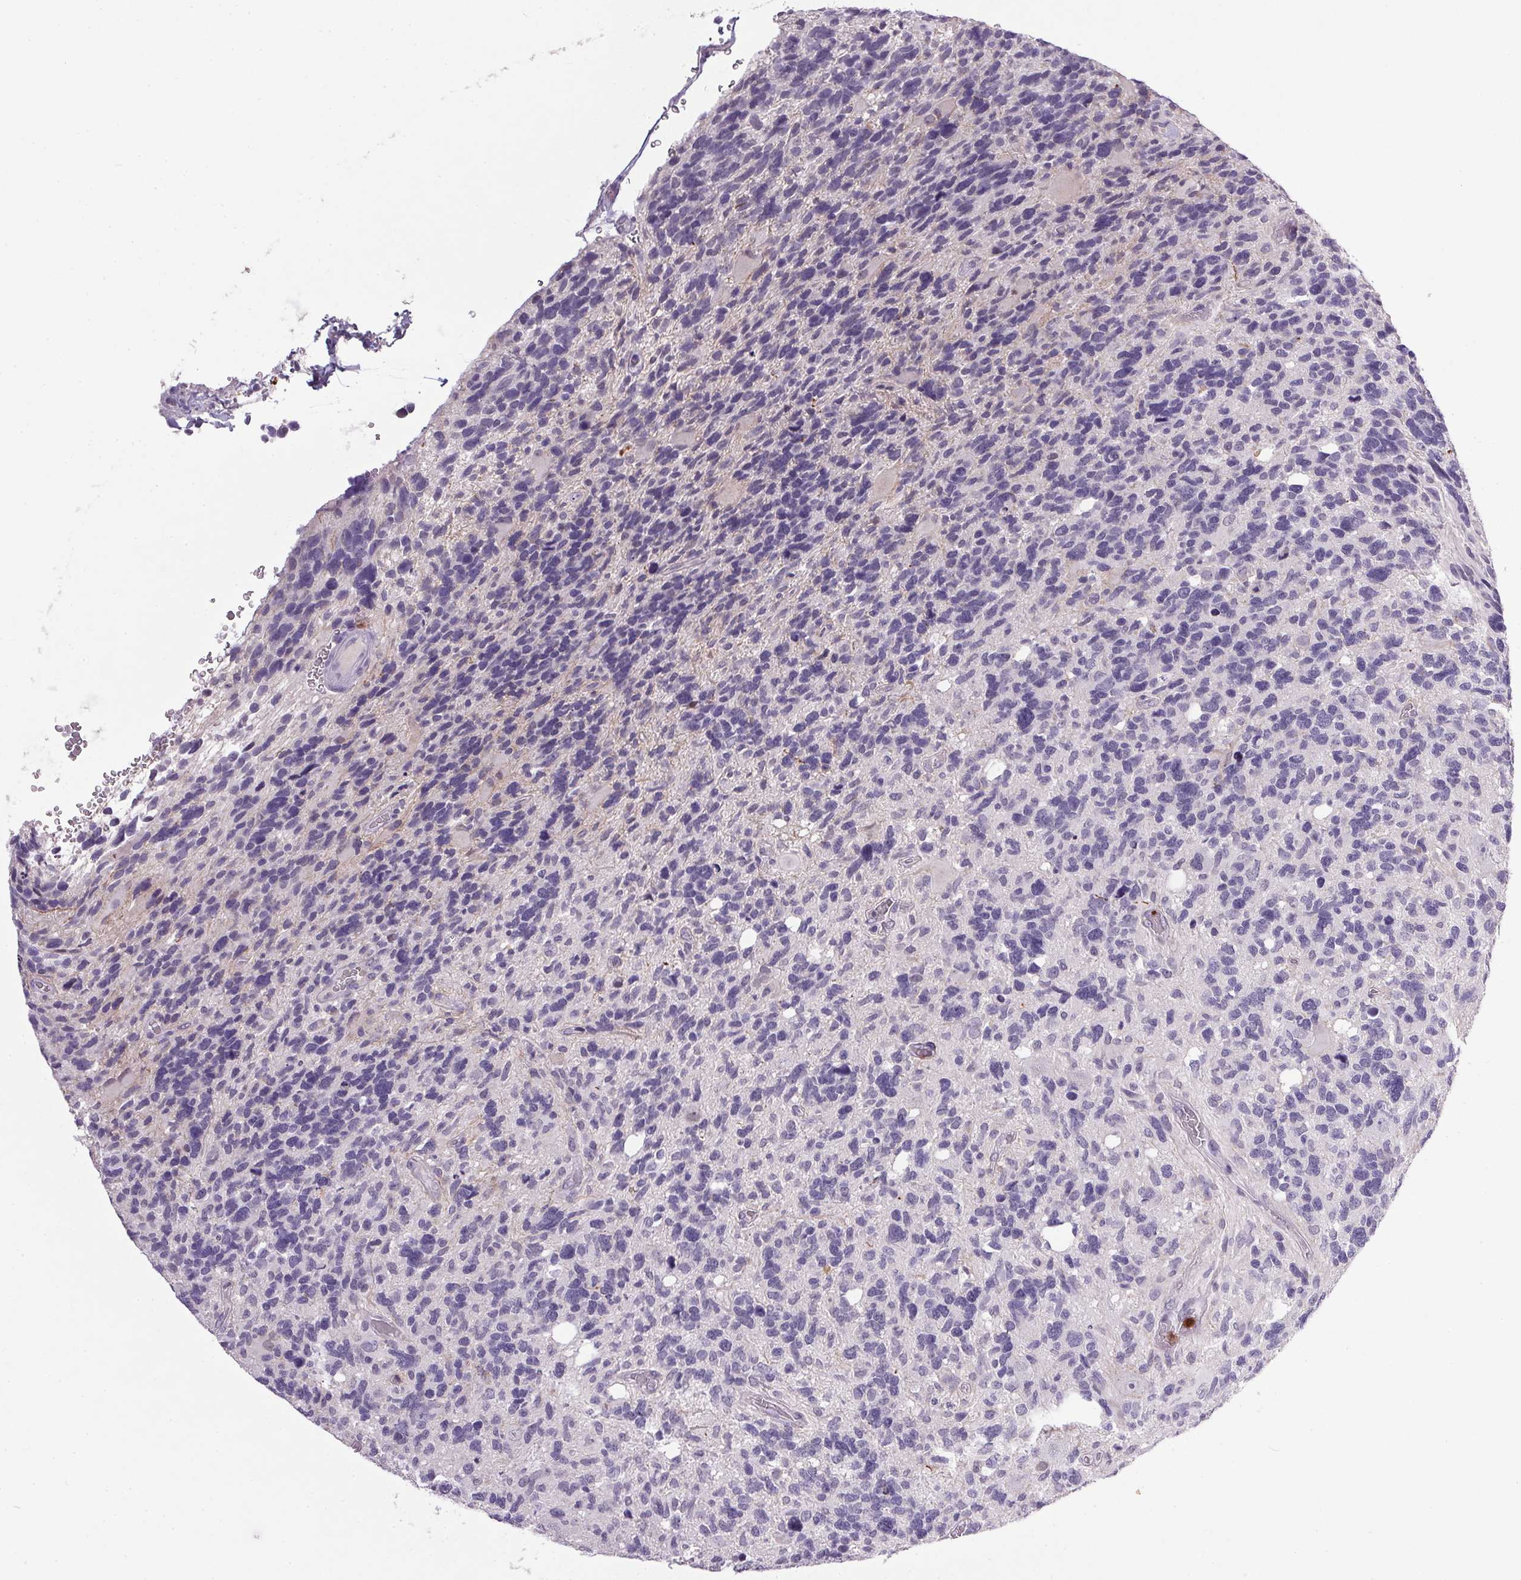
{"staining": {"intensity": "negative", "quantity": "none", "location": "none"}, "tissue": "glioma", "cell_type": "Tumor cells", "image_type": "cancer", "snomed": [{"axis": "morphology", "description": "Glioma, malignant, High grade"}, {"axis": "topography", "description": "Brain"}], "caption": "Immunohistochemistry (IHC) of human glioma shows no staining in tumor cells. (DAB (3,3'-diaminobenzidine) IHC with hematoxylin counter stain).", "gene": "TRDN", "patient": {"sex": "male", "age": 49}}